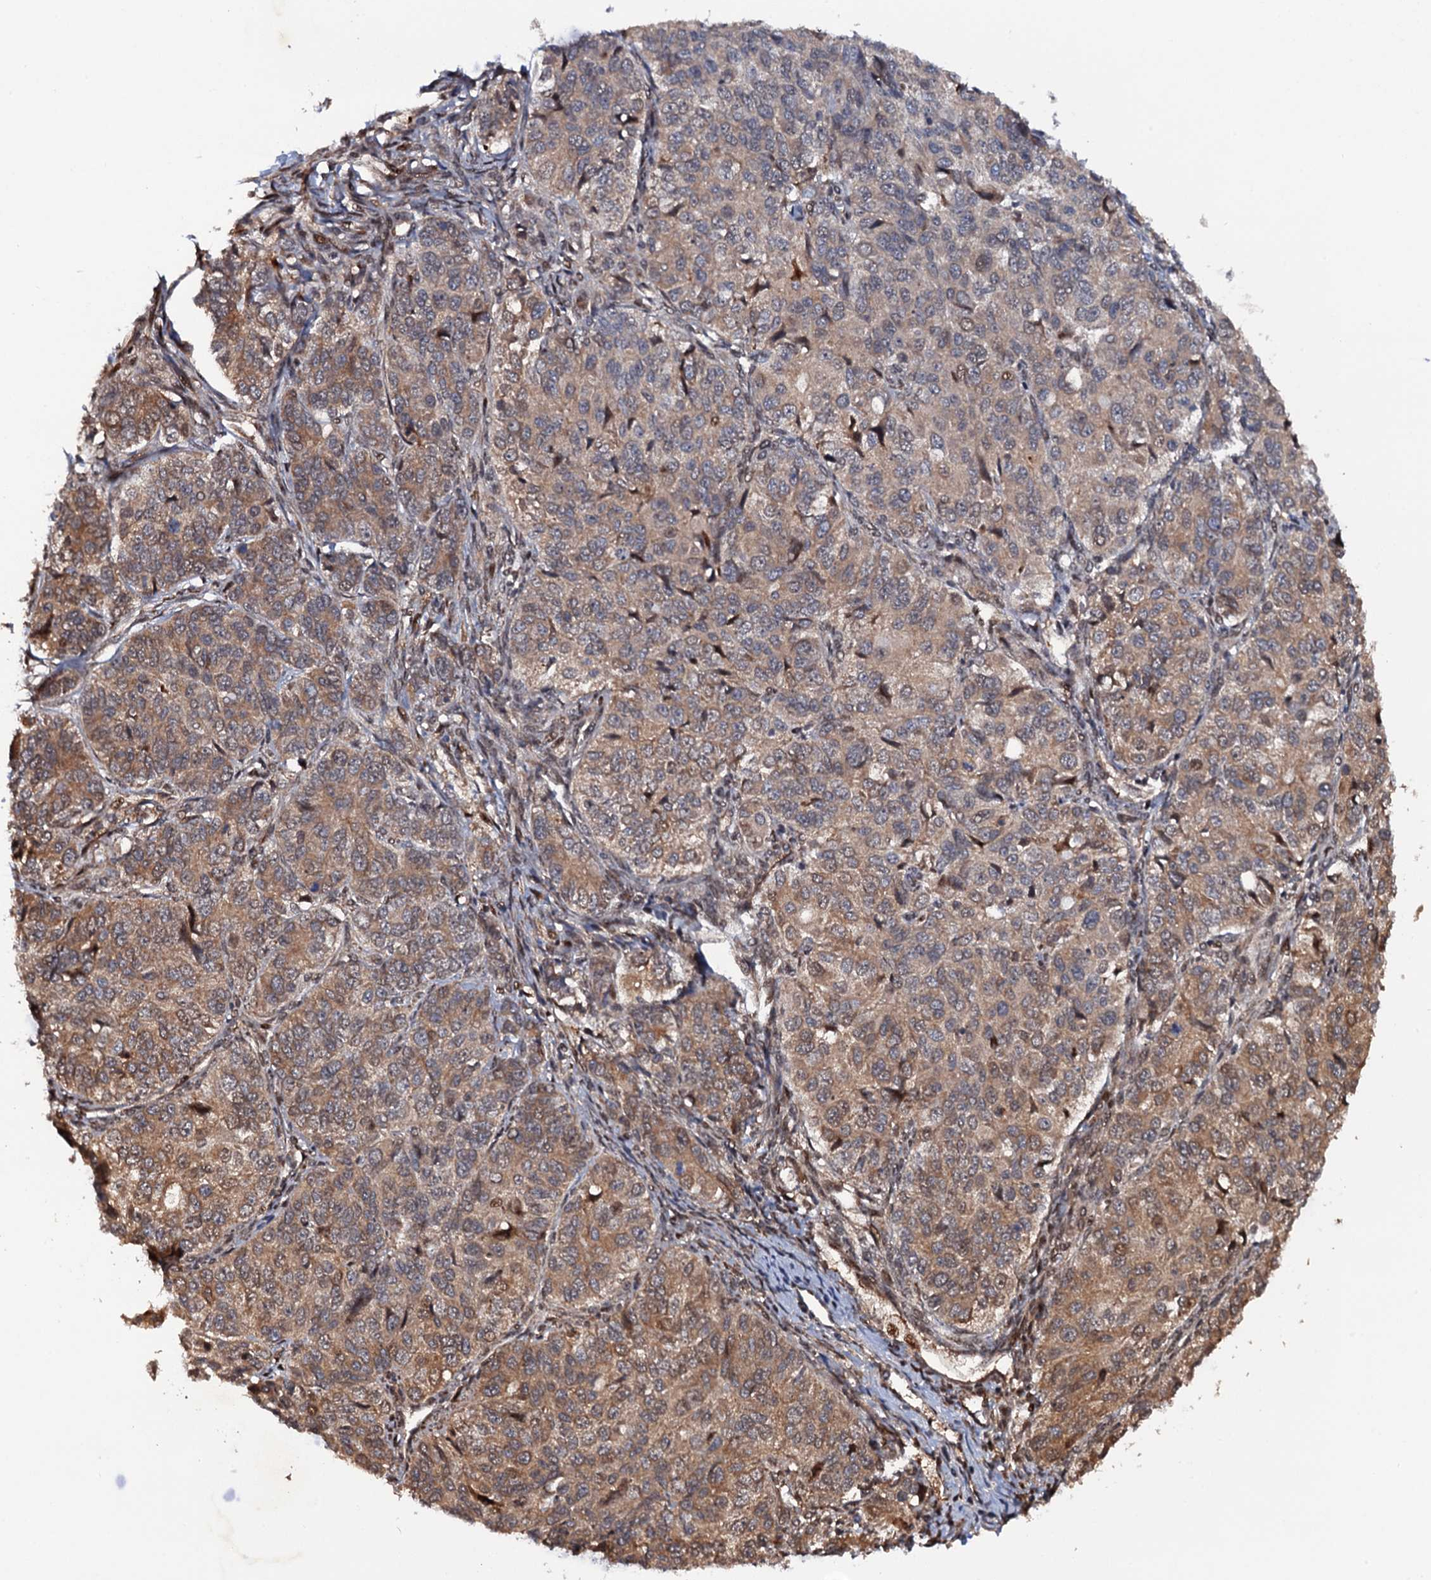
{"staining": {"intensity": "moderate", "quantity": ">75%", "location": "cytoplasmic/membranous"}, "tissue": "ovarian cancer", "cell_type": "Tumor cells", "image_type": "cancer", "snomed": [{"axis": "morphology", "description": "Carcinoma, endometroid"}, {"axis": "topography", "description": "Ovary"}], "caption": "An image showing moderate cytoplasmic/membranous staining in about >75% of tumor cells in ovarian endometroid carcinoma, as visualized by brown immunohistochemical staining.", "gene": "CDC23", "patient": {"sex": "female", "age": 51}}